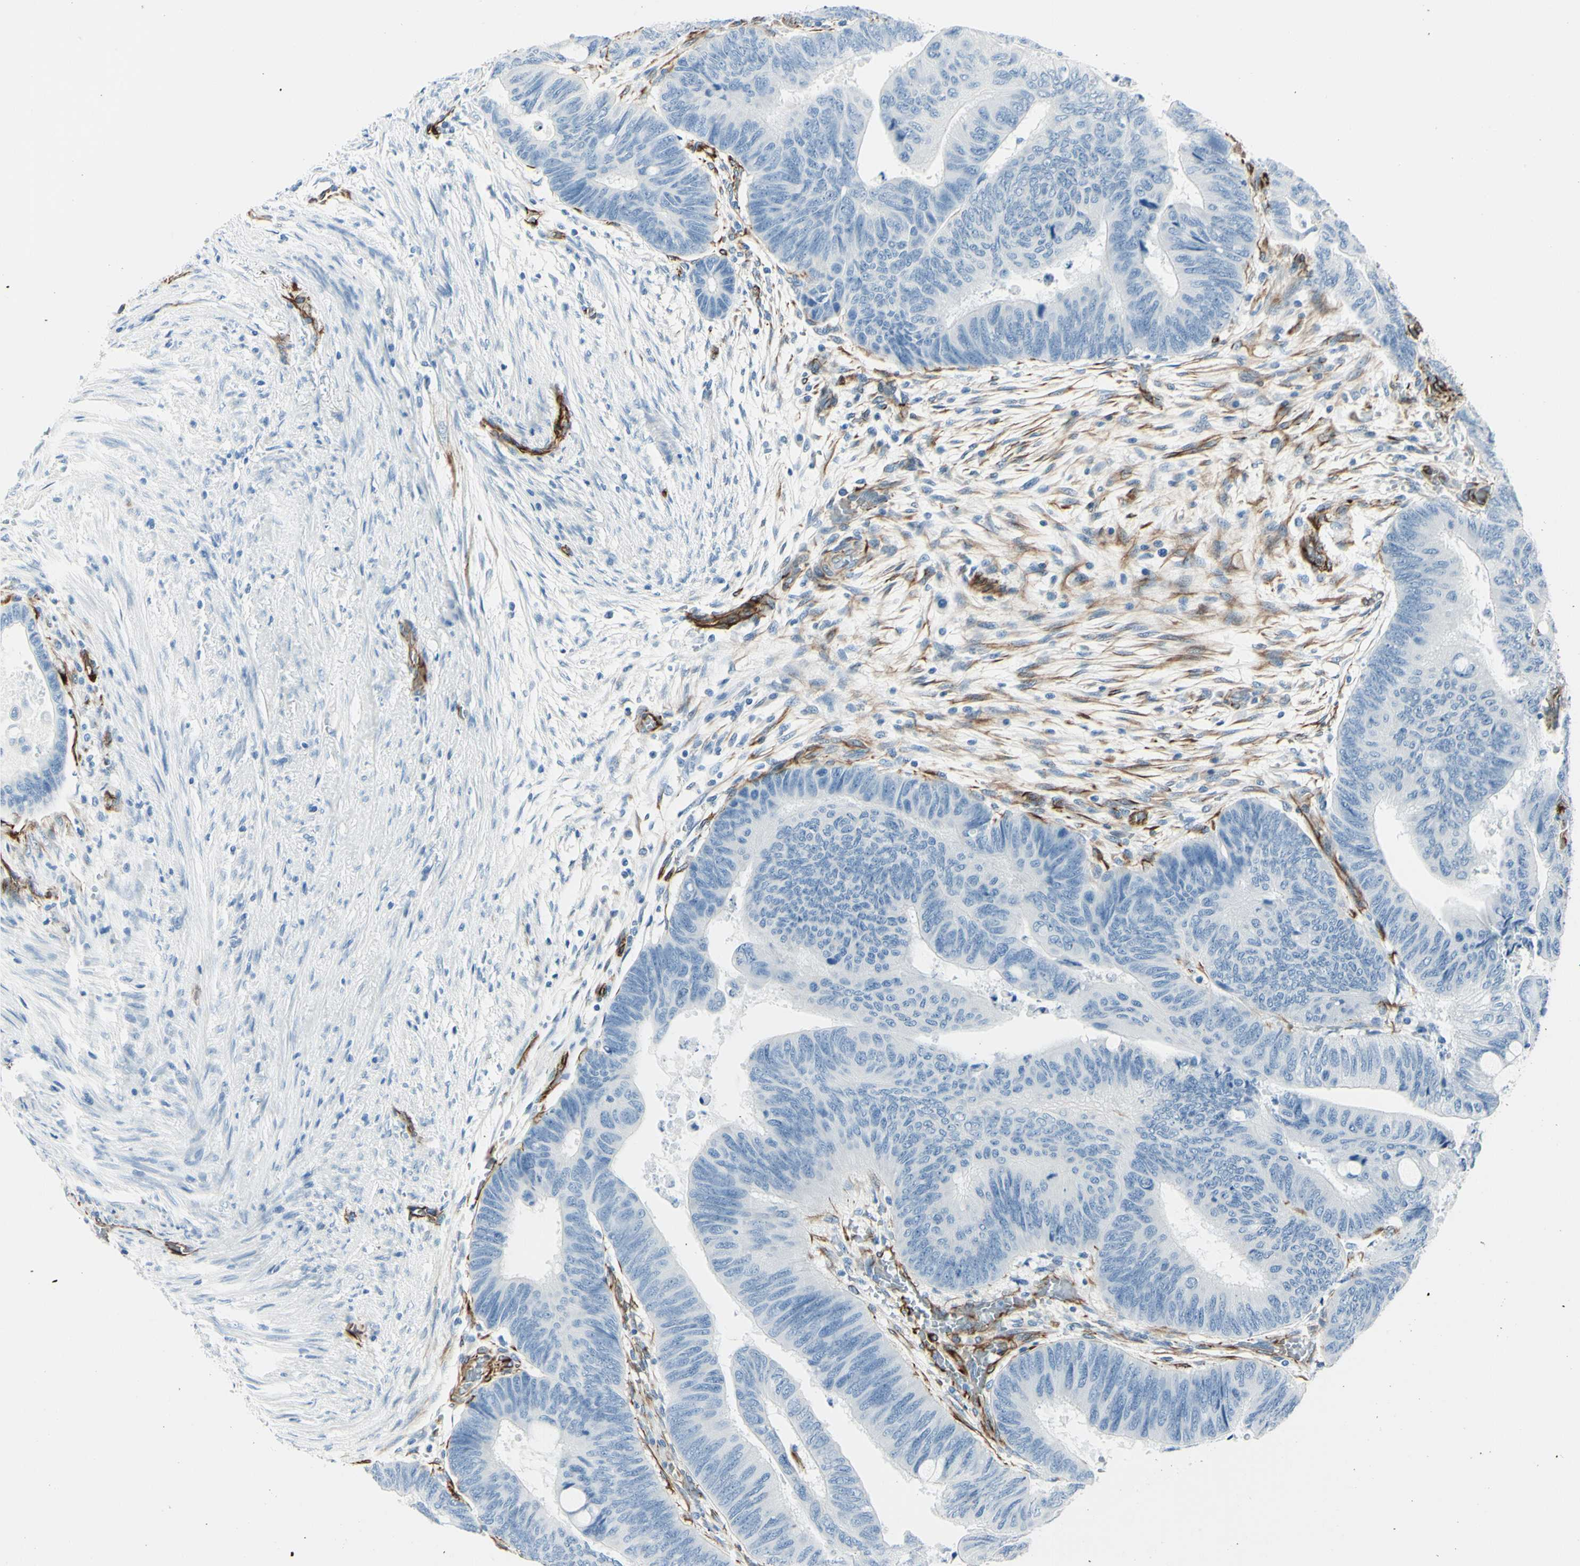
{"staining": {"intensity": "negative", "quantity": "none", "location": "none"}, "tissue": "colorectal cancer", "cell_type": "Tumor cells", "image_type": "cancer", "snomed": [{"axis": "morphology", "description": "Normal tissue, NOS"}, {"axis": "morphology", "description": "Adenocarcinoma, NOS"}, {"axis": "topography", "description": "Rectum"}, {"axis": "topography", "description": "Peripheral nerve tissue"}], "caption": "Tumor cells show no significant expression in colorectal adenocarcinoma. (Brightfield microscopy of DAB IHC at high magnification).", "gene": "PTH2R", "patient": {"sex": "male", "age": 92}}